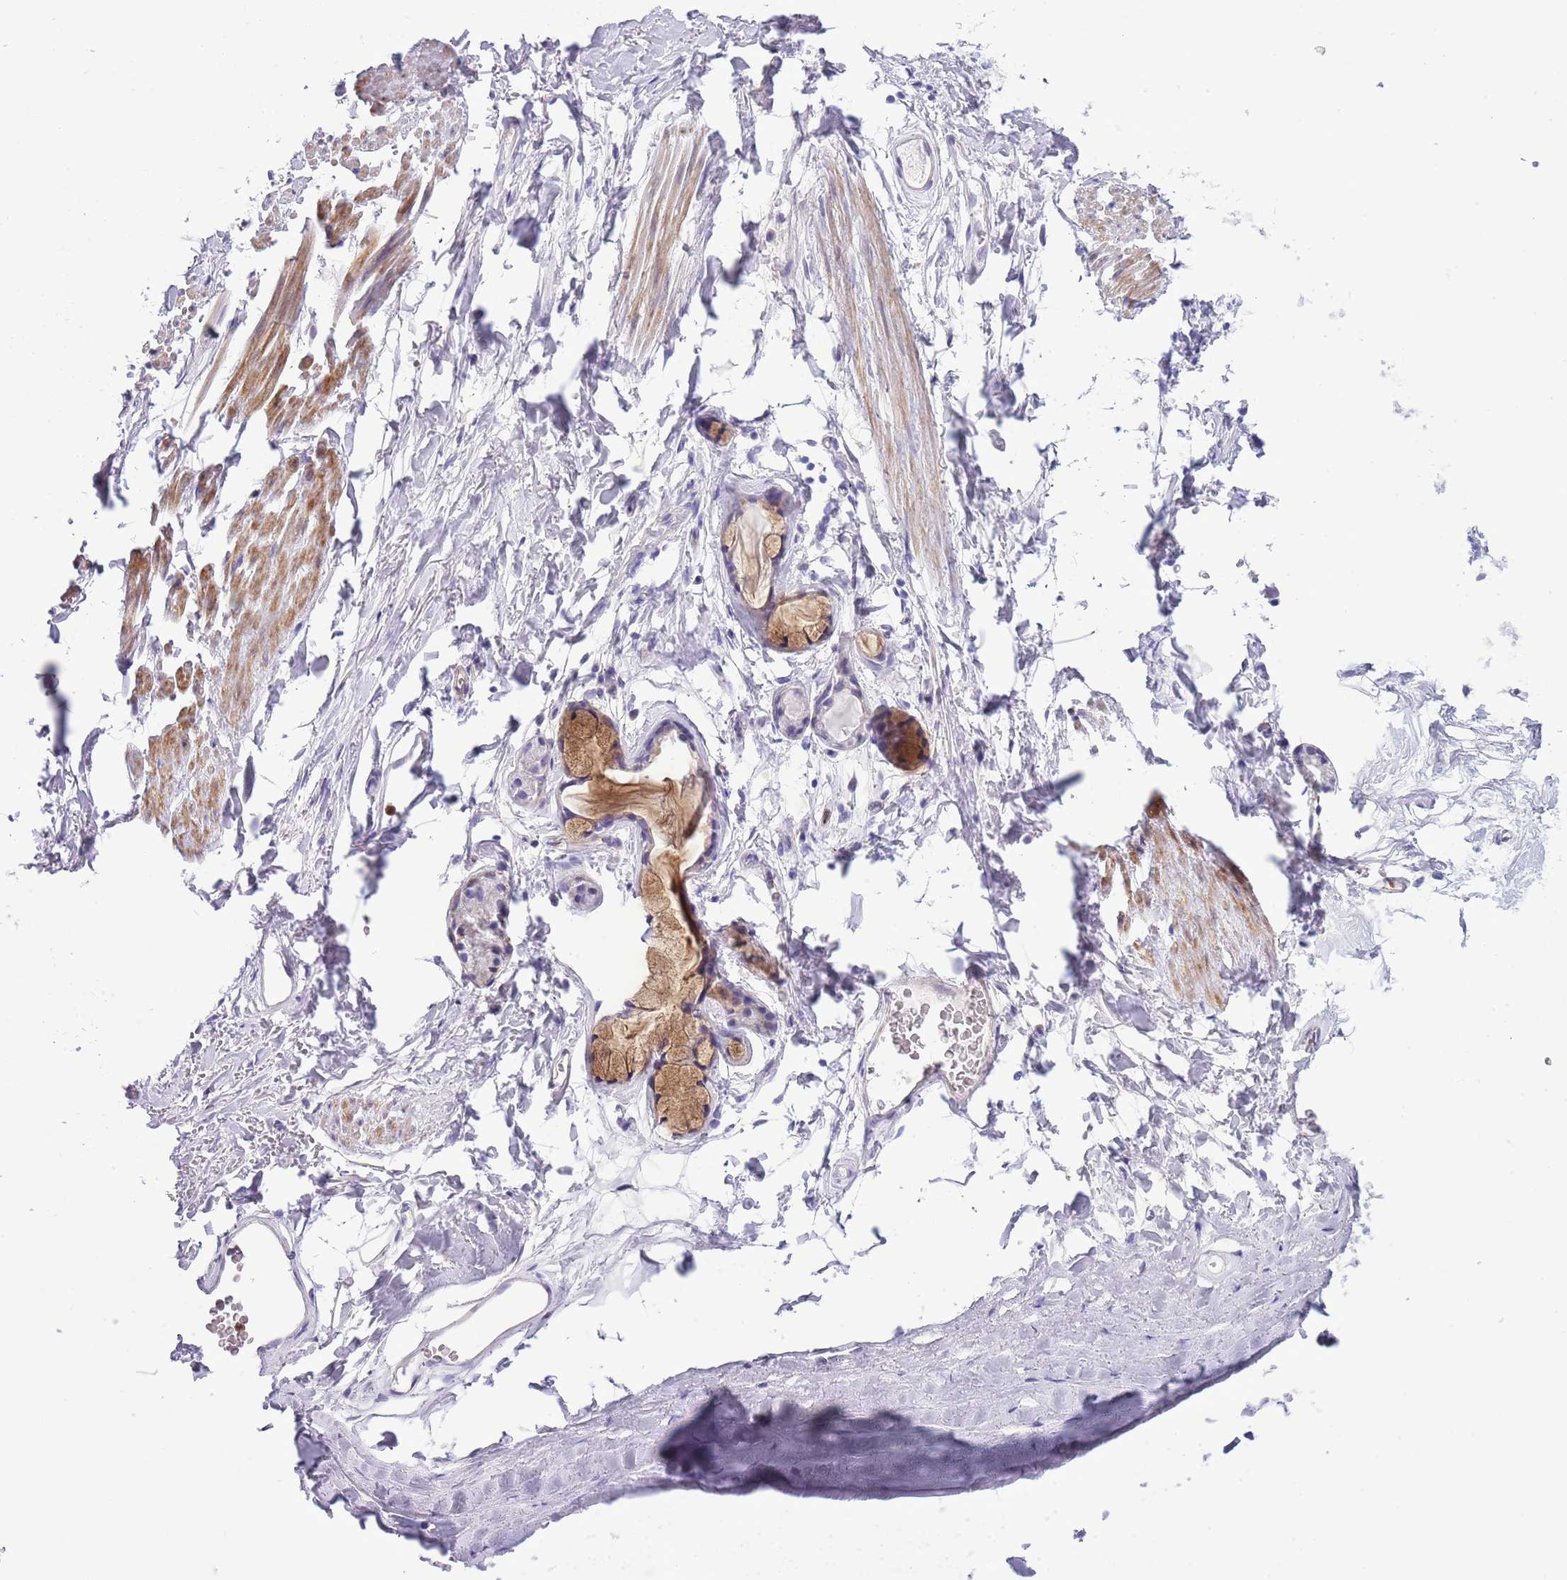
{"staining": {"intensity": "negative", "quantity": "none", "location": "none"}, "tissue": "adipose tissue", "cell_type": "Adipocytes", "image_type": "normal", "snomed": [{"axis": "morphology", "description": "Normal tissue, NOS"}, {"axis": "topography", "description": "Lymph node"}, {"axis": "topography", "description": "Bronchus"}], "caption": "DAB immunohistochemical staining of benign adipose tissue reveals no significant staining in adipocytes.", "gene": "OR6M1", "patient": {"sex": "male", "age": 63}}